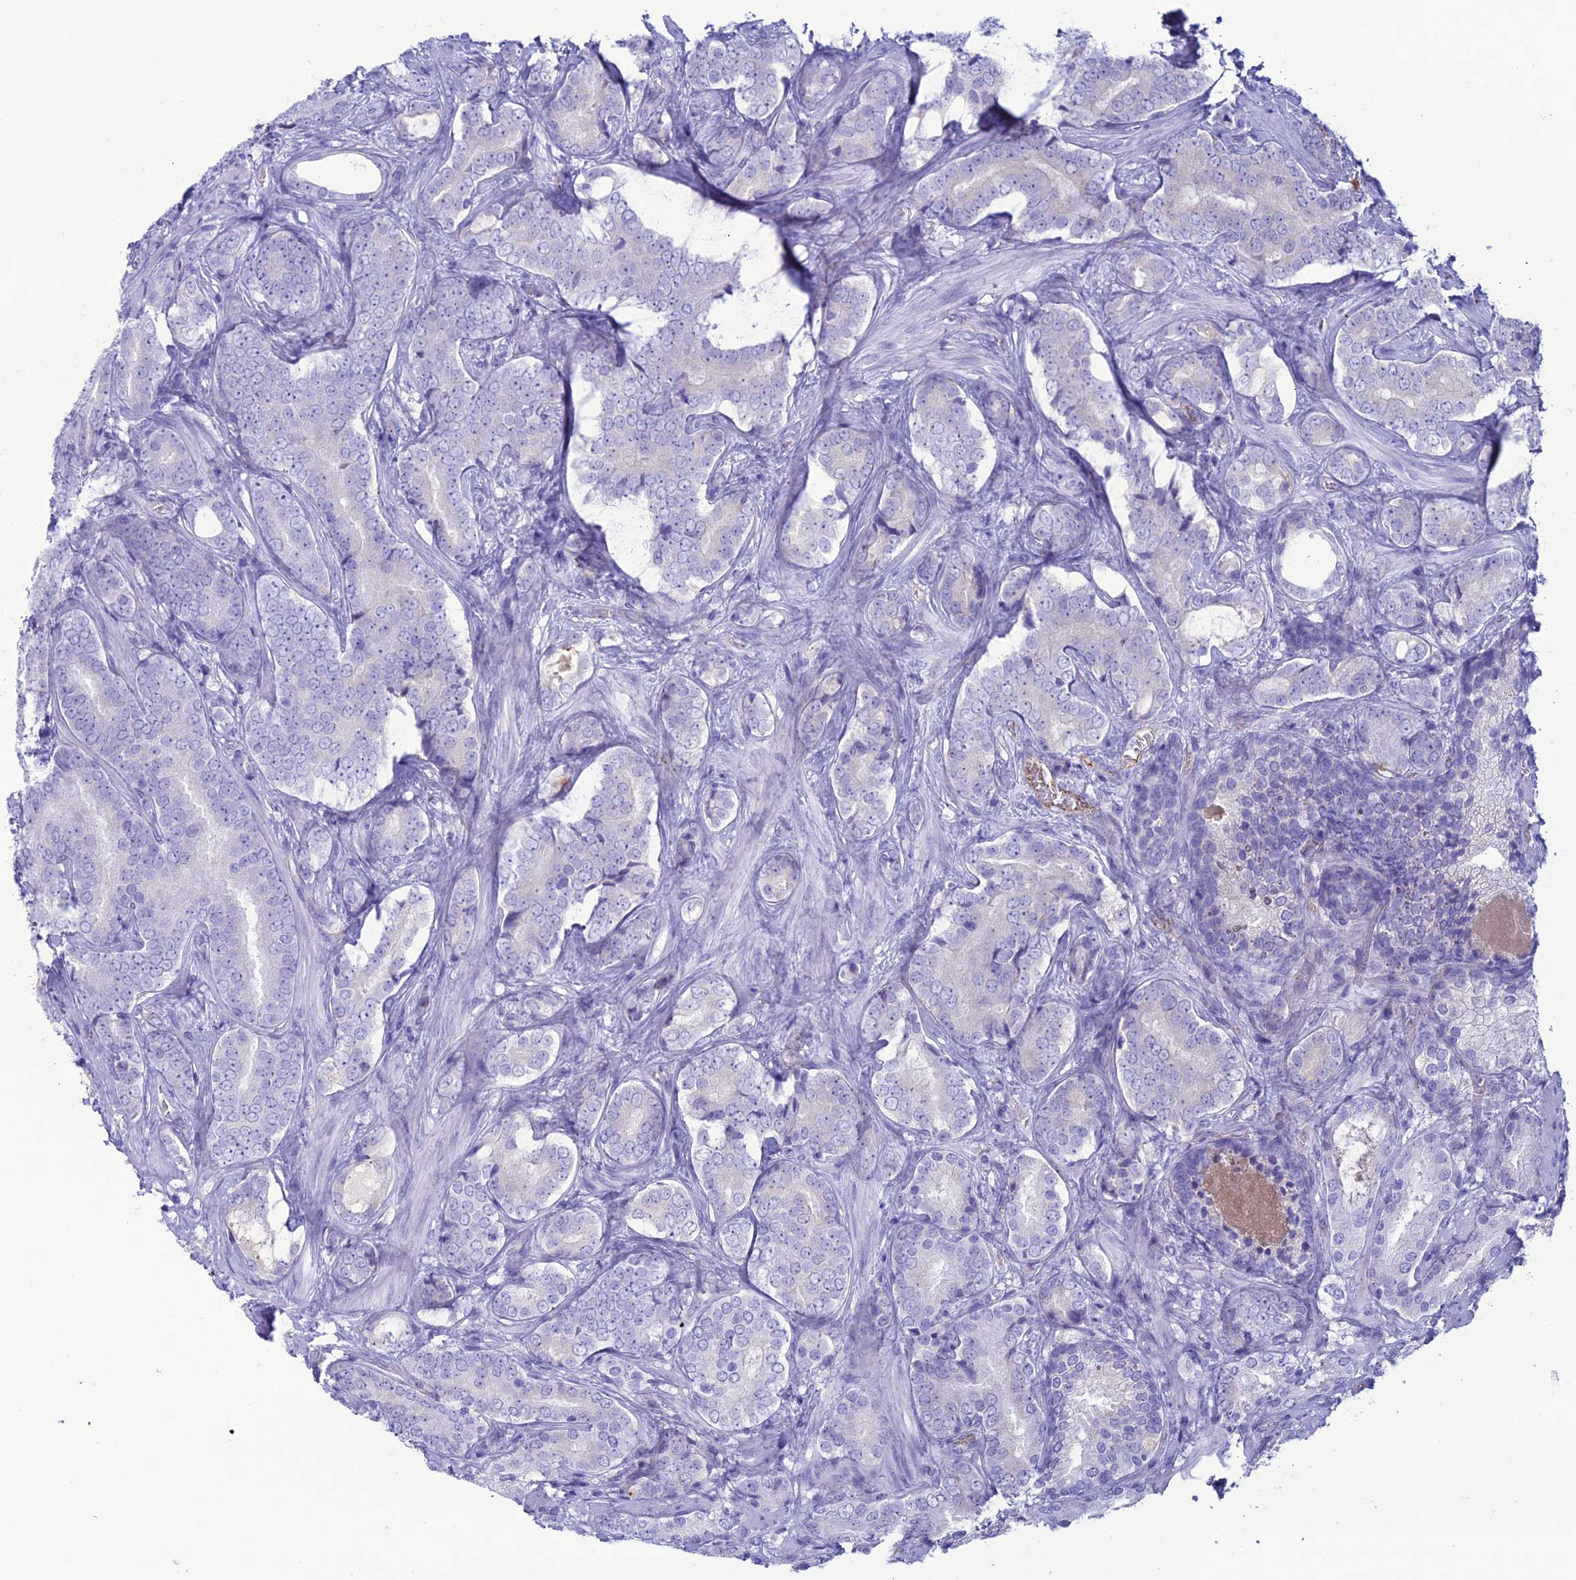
{"staining": {"intensity": "negative", "quantity": "none", "location": "none"}, "tissue": "prostate cancer", "cell_type": "Tumor cells", "image_type": "cancer", "snomed": [{"axis": "morphology", "description": "Adenocarcinoma, Low grade"}, {"axis": "topography", "description": "Prostate"}], "caption": "Immunohistochemistry micrograph of prostate low-grade adenocarcinoma stained for a protein (brown), which shows no staining in tumor cells.", "gene": "CDC42EP5", "patient": {"sex": "male", "age": 58}}